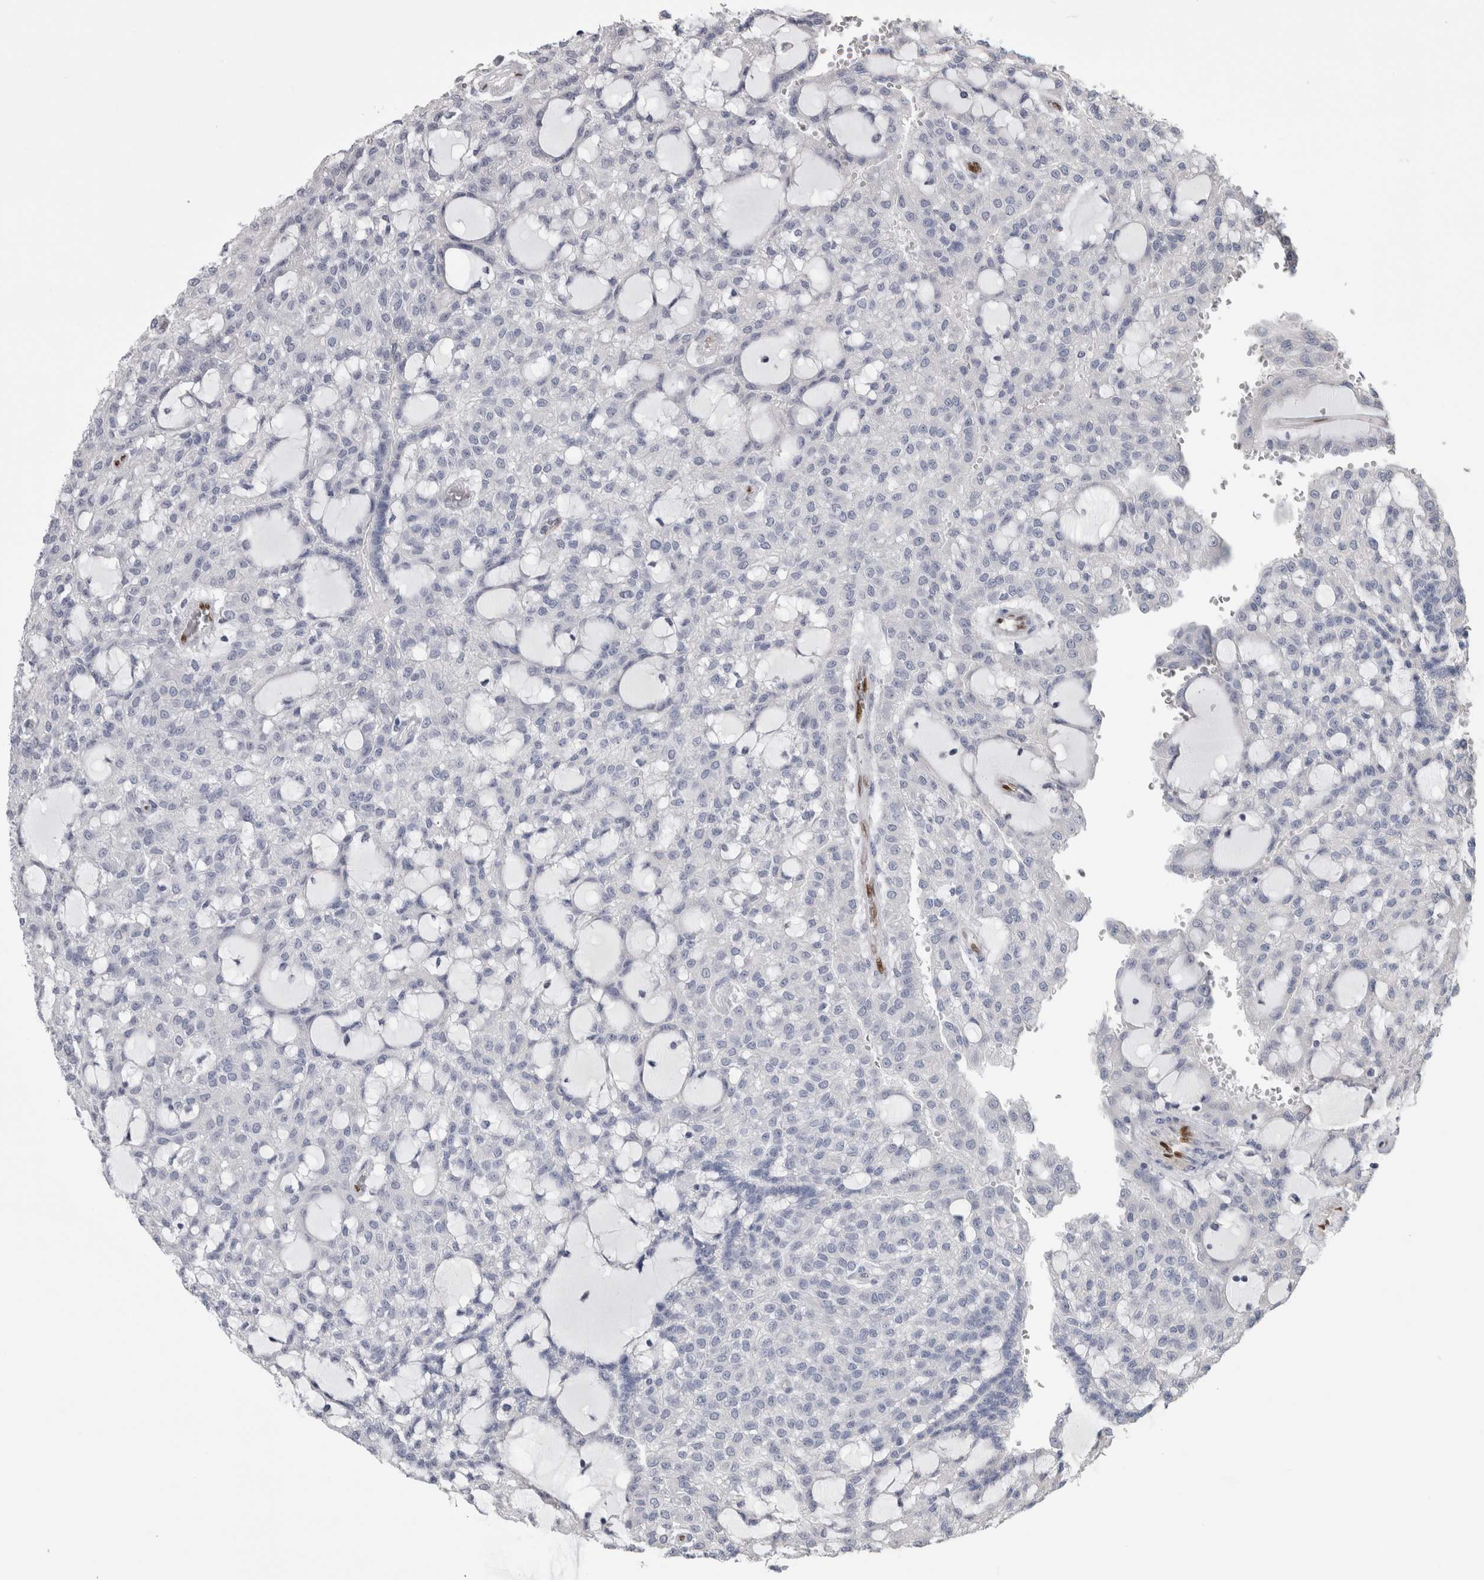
{"staining": {"intensity": "negative", "quantity": "none", "location": "none"}, "tissue": "renal cancer", "cell_type": "Tumor cells", "image_type": "cancer", "snomed": [{"axis": "morphology", "description": "Adenocarcinoma, NOS"}, {"axis": "topography", "description": "Kidney"}], "caption": "Human adenocarcinoma (renal) stained for a protein using immunohistochemistry (IHC) reveals no expression in tumor cells.", "gene": "IL33", "patient": {"sex": "male", "age": 63}}